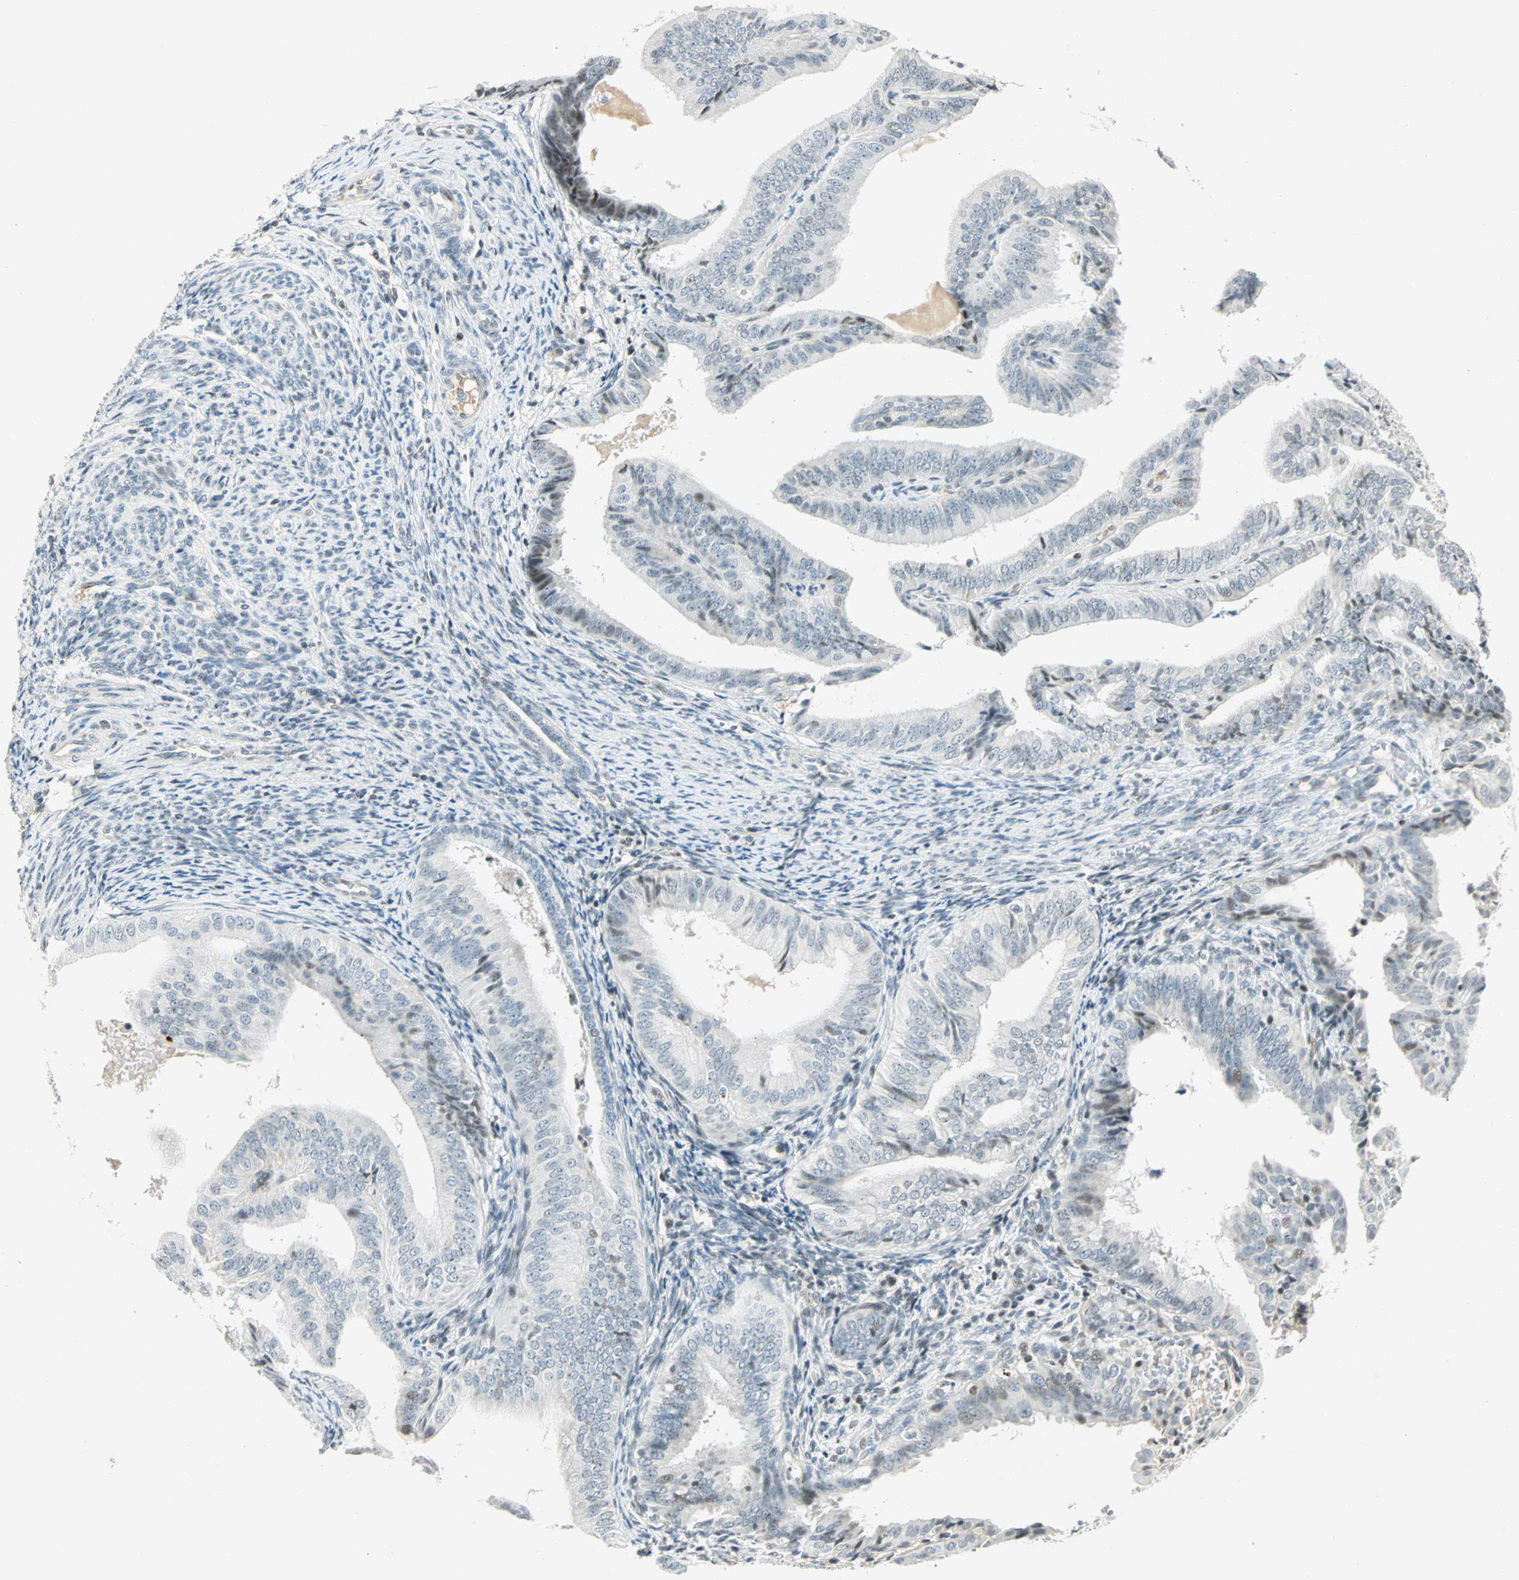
{"staining": {"intensity": "weak", "quantity": "<25%", "location": "nuclear"}, "tissue": "endometrial cancer", "cell_type": "Tumor cells", "image_type": "cancer", "snomed": [{"axis": "morphology", "description": "Adenocarcinoma, NOS"}, {"axis": "topography", "description": "Endometrium"}], "caption": "Tumor cells show no significant protein expression in adenocarcinoma (endometrial).", "gene": "SMAD3", "patient": {"sex": "female", "age": 58}}